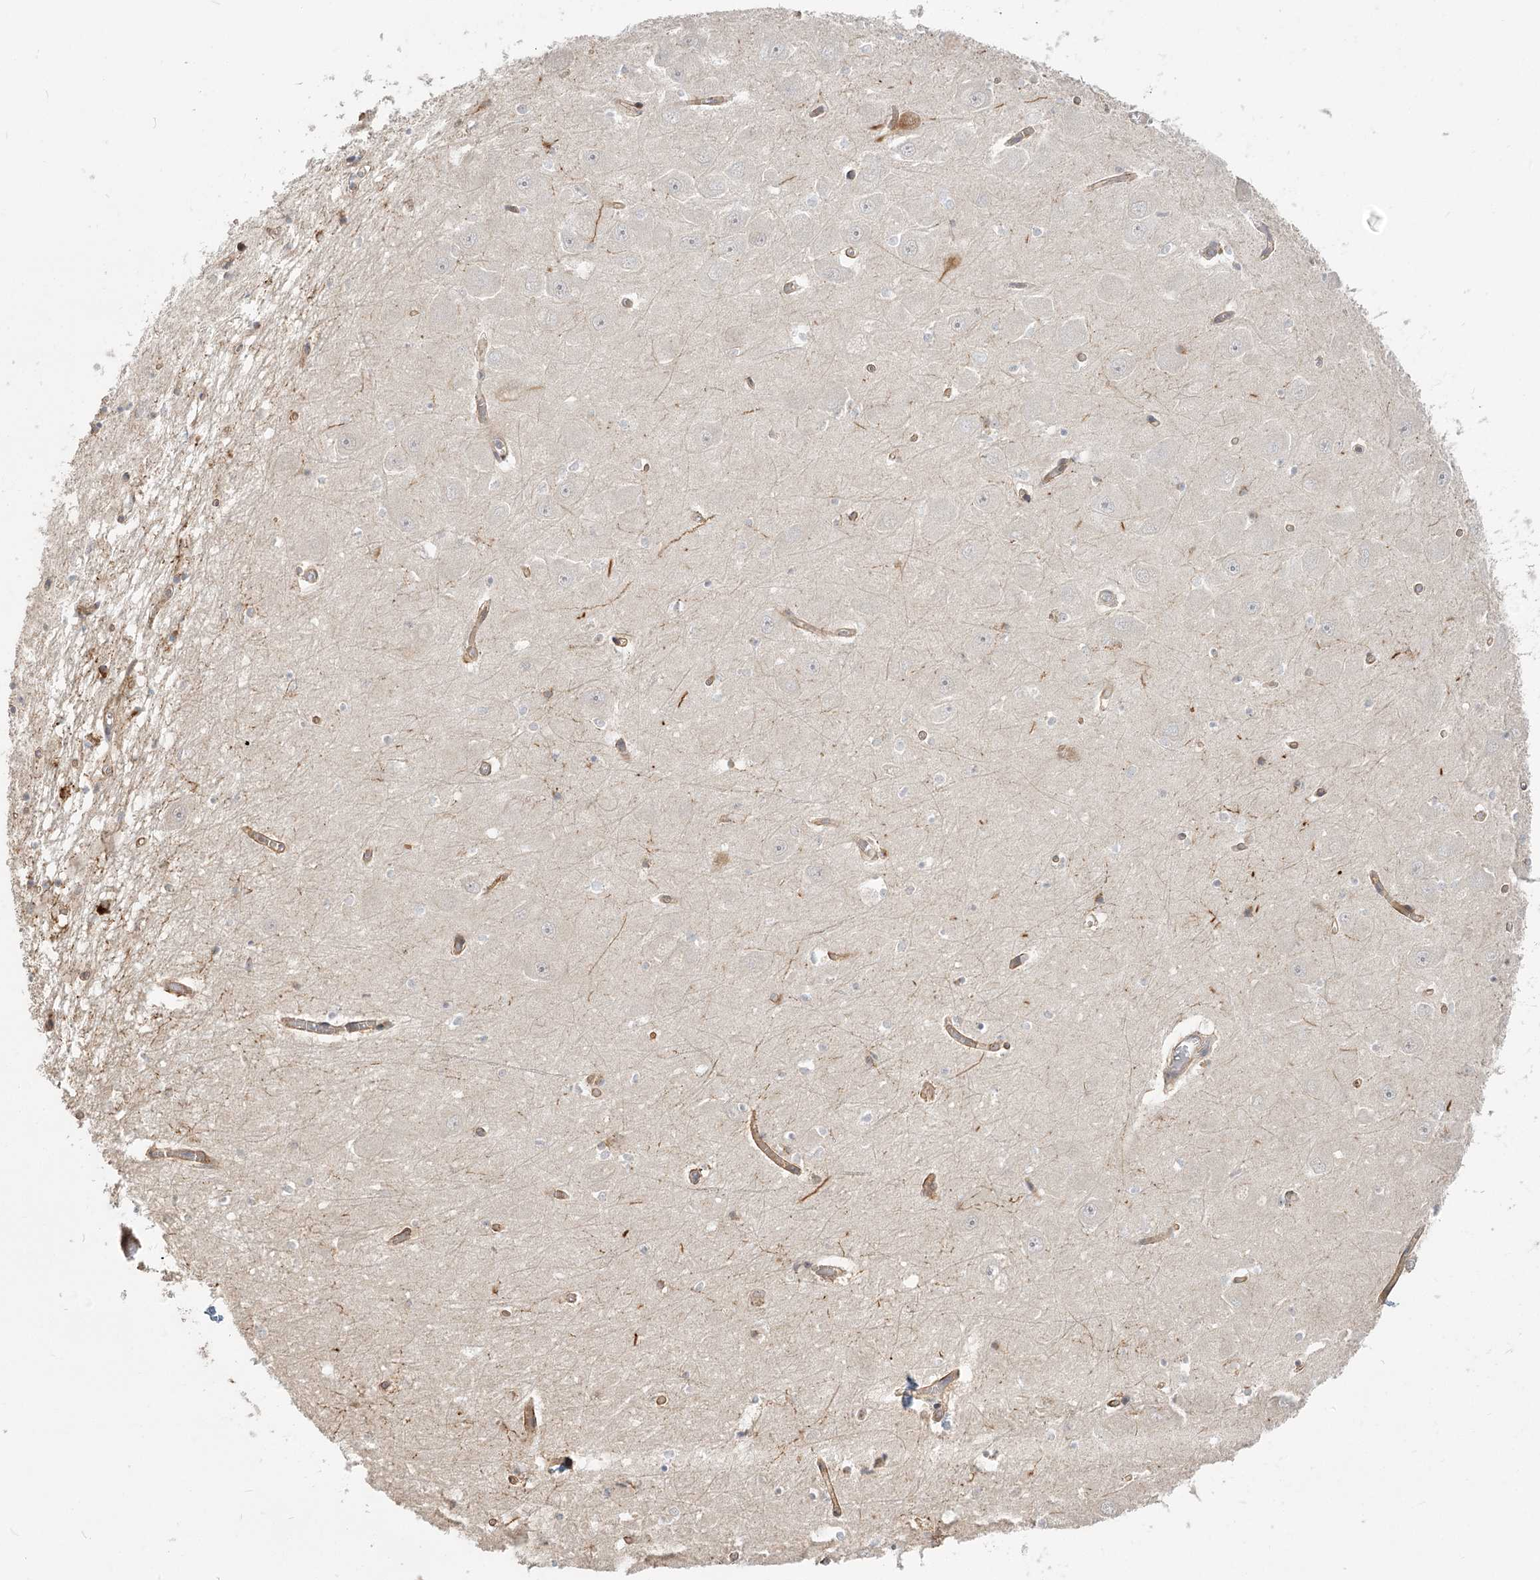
{"staining": {"intensity": "weak", "quantity": "<25%", "location": "cytoplasmic/membranous"}, "tissue": "hippocampus", "cell_type": "Glial cells", "image_type": "normal", "snomed": [{"axis": "morphology", "description": "Normal tissue, NOS"}, {"axis": "topography", "description": "Hippocampus"}], "caption": "IHC of benign hippocampus displays no staining in glial cells.", "gene": "GUCY2C", "patient": {"sex": "male", "age": 70}}